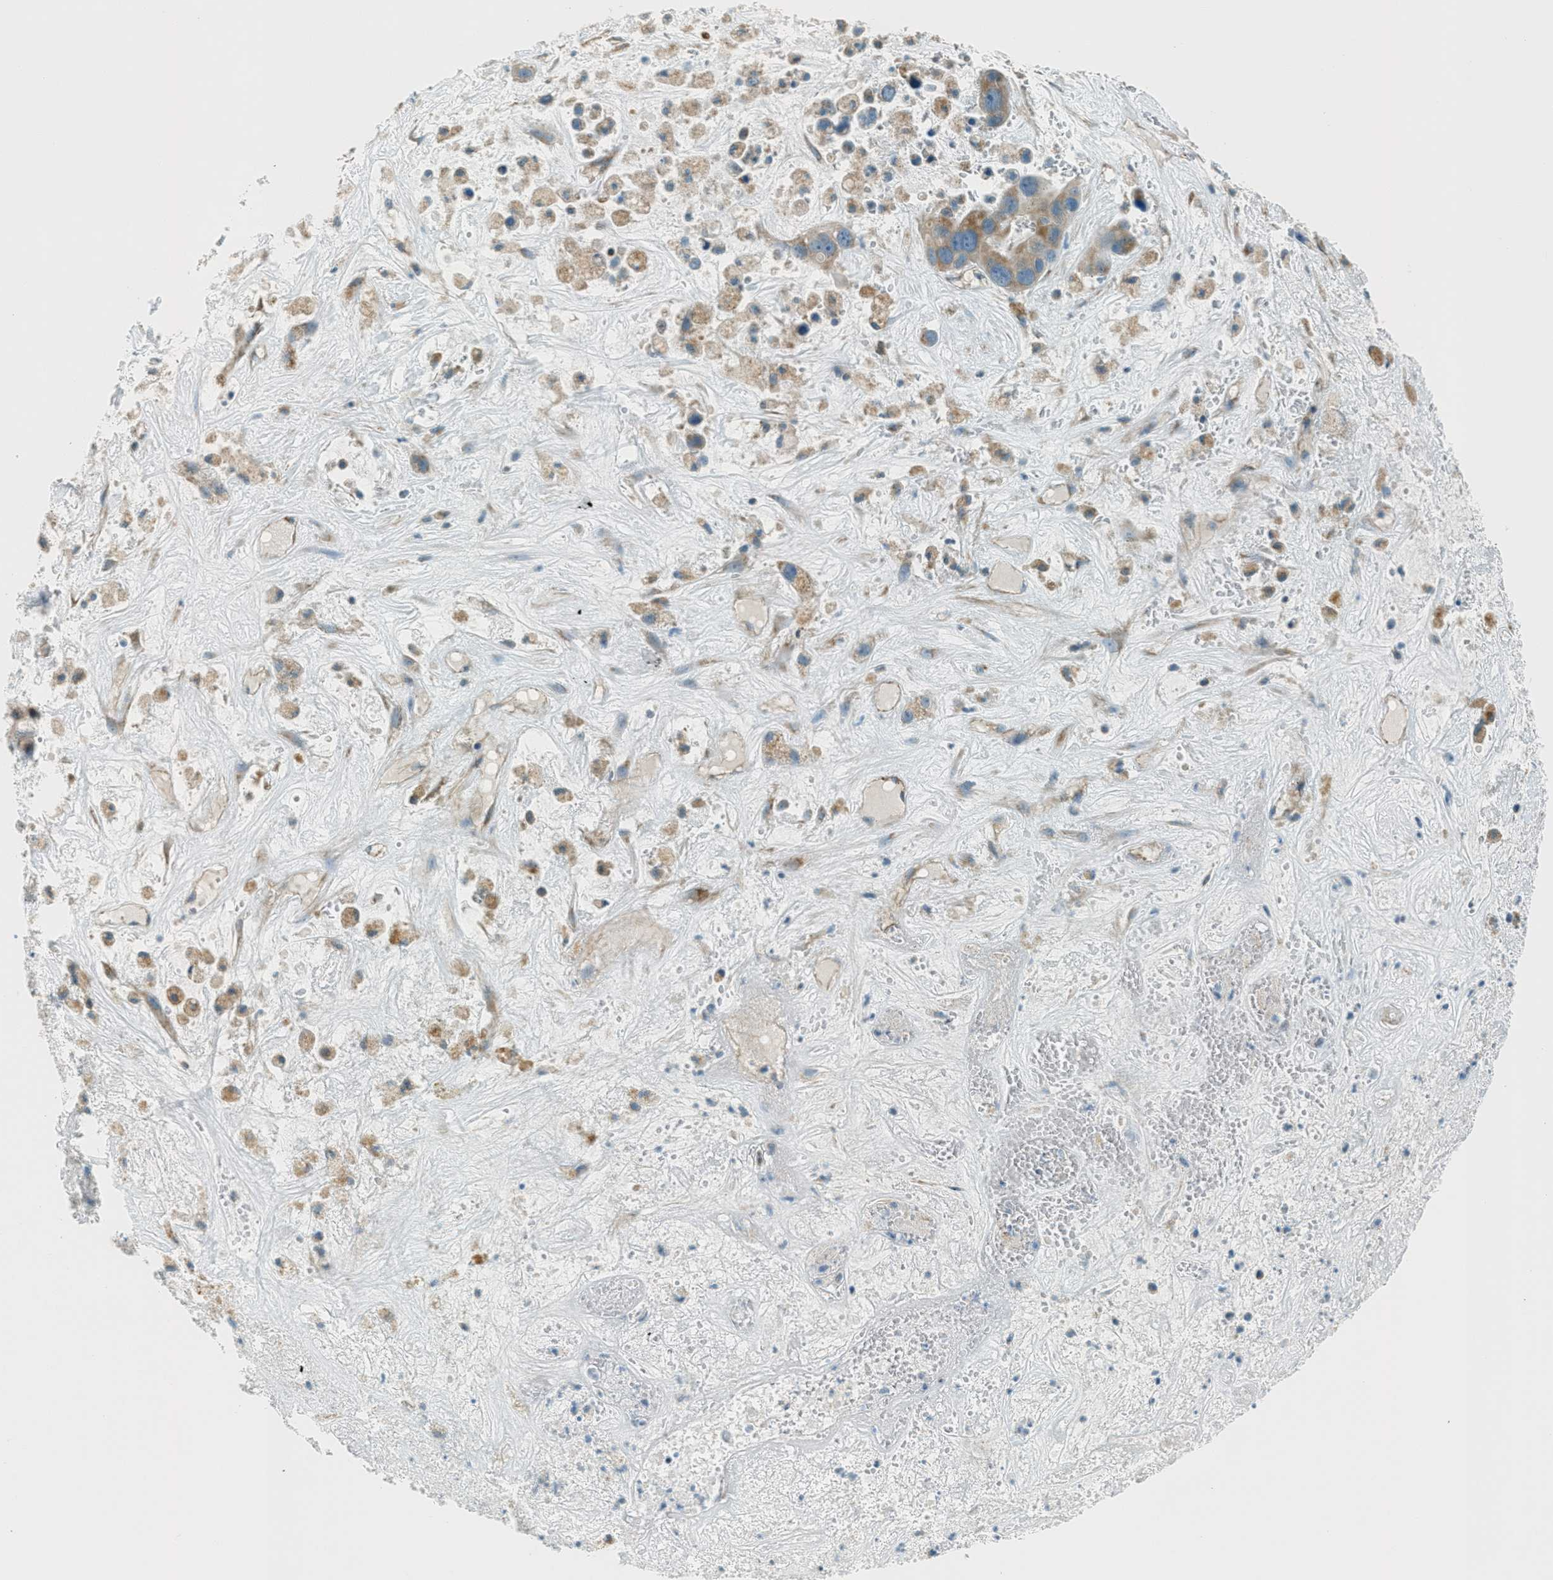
{"staining": {"intensity": "moderate", "quantity": ">75%", "location": "cytoplasmic/membranous"}, "tissue": "liver cancer", "cell_type": "Tumor cells", "image_type": "cancer", "snomed": [{"axis": "morphology", "description": "Cholangiocarcinoma"}, {"axis": "topography", "description": "Liver"}], "caption": "Human liver cancer stained with a brown dye exhibits moderate cytoplasmic/membranous positive staining in approximately >75% of tumor cells.", "gene": "CHST15", "patient": {"sex": "female", "age": 65}}